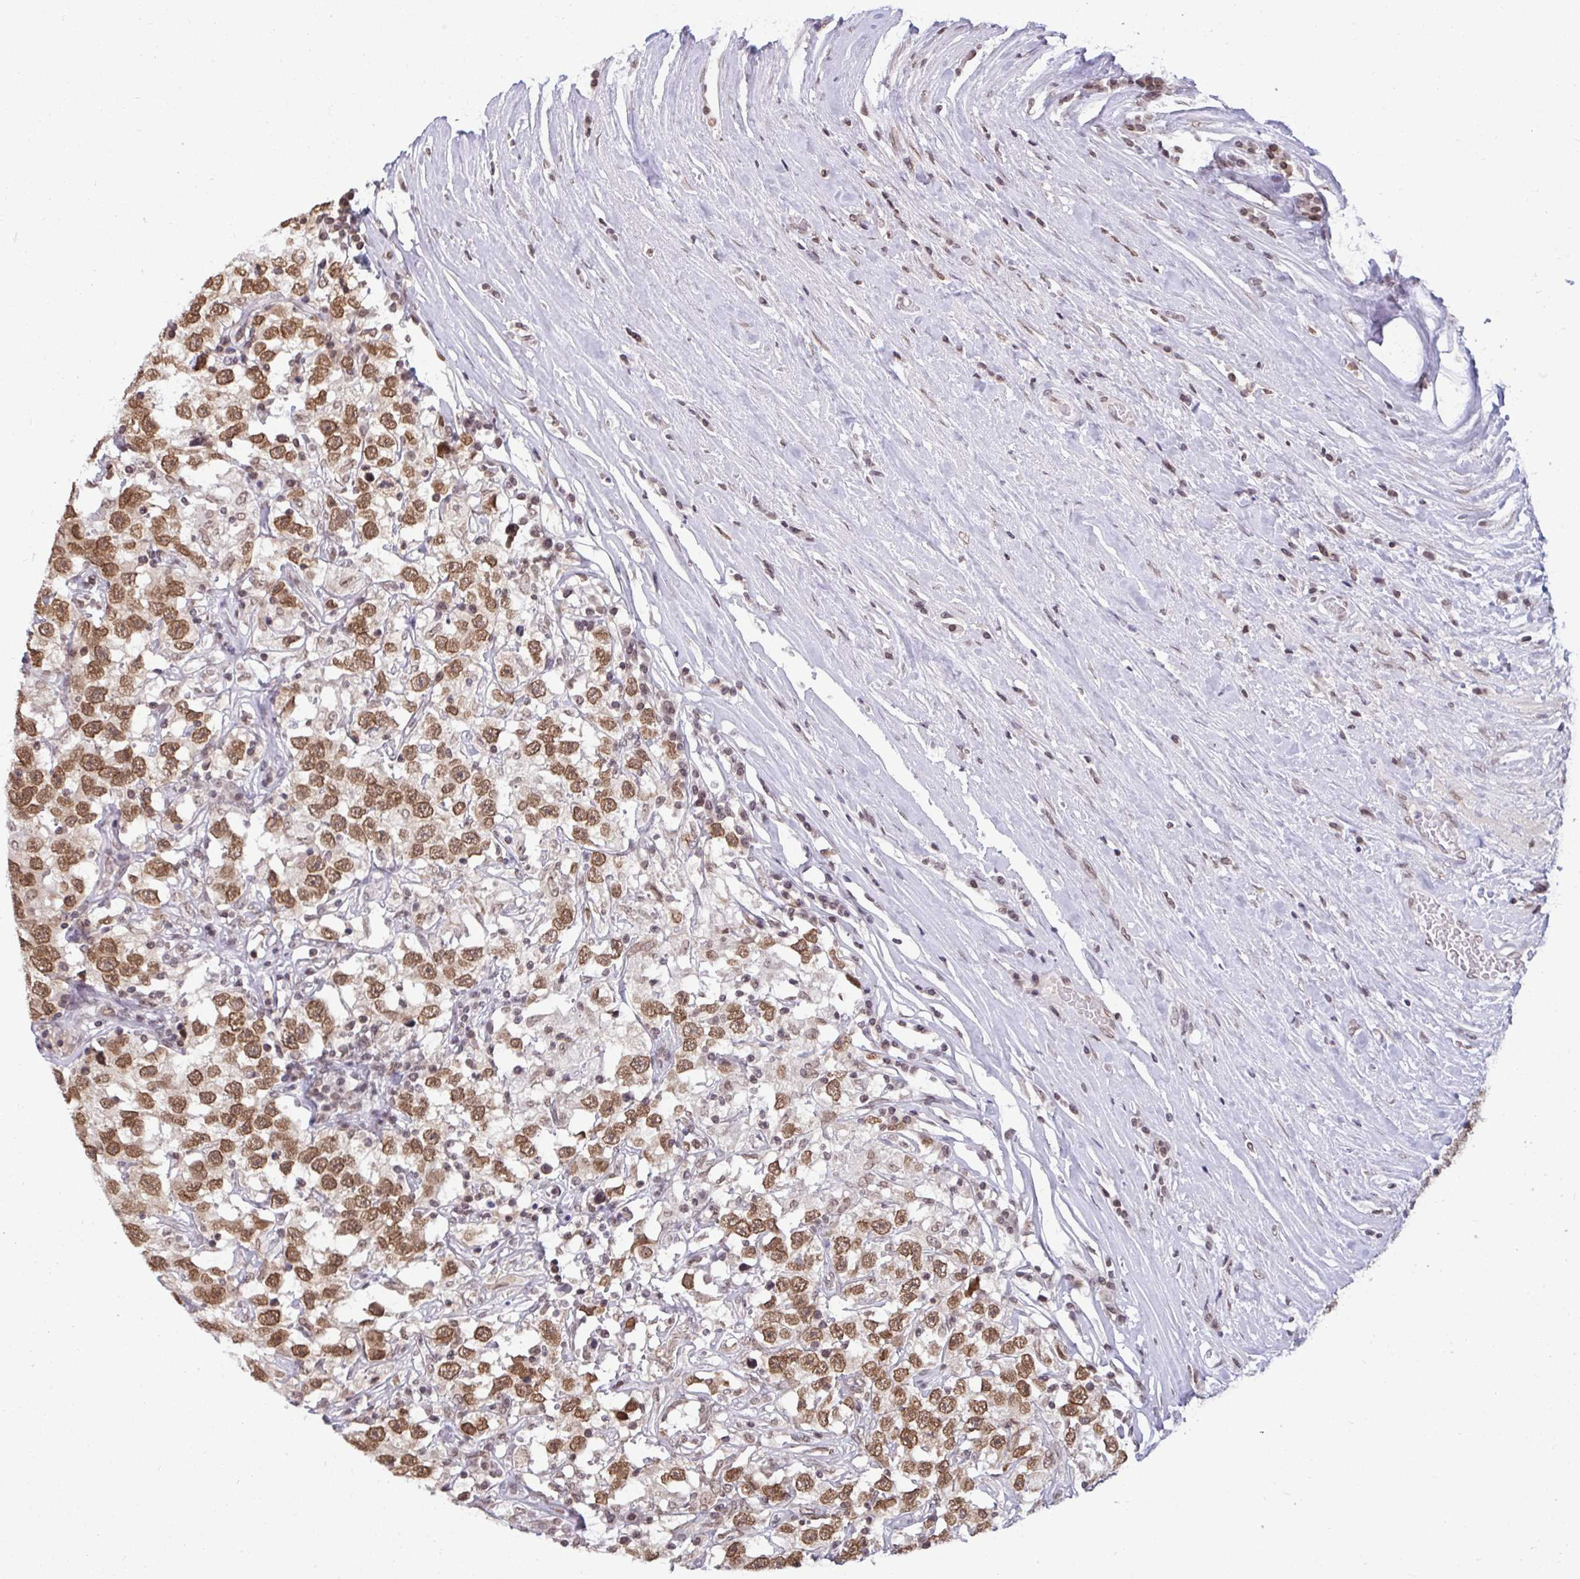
{"staining": {"intensity": "moderate", "quantity": ">75%", "location": "nuclear"}, "tissue": "testis cancer", "cell_type": "Tumor cells", "image_type": "cancer", "snomed": [{"axis": "morphology", "description": "Seminoma, NOS"}, {"axis": "topography", "description": "Testis"}], "caption": "About >75% of tumor cells in testis cancer (seminoma) show moderate nuclear protein positivity as visualized by brown immunohistochemical staining.", "gene": "JPT1", "patient": {"sex": "male", "age": 41}}